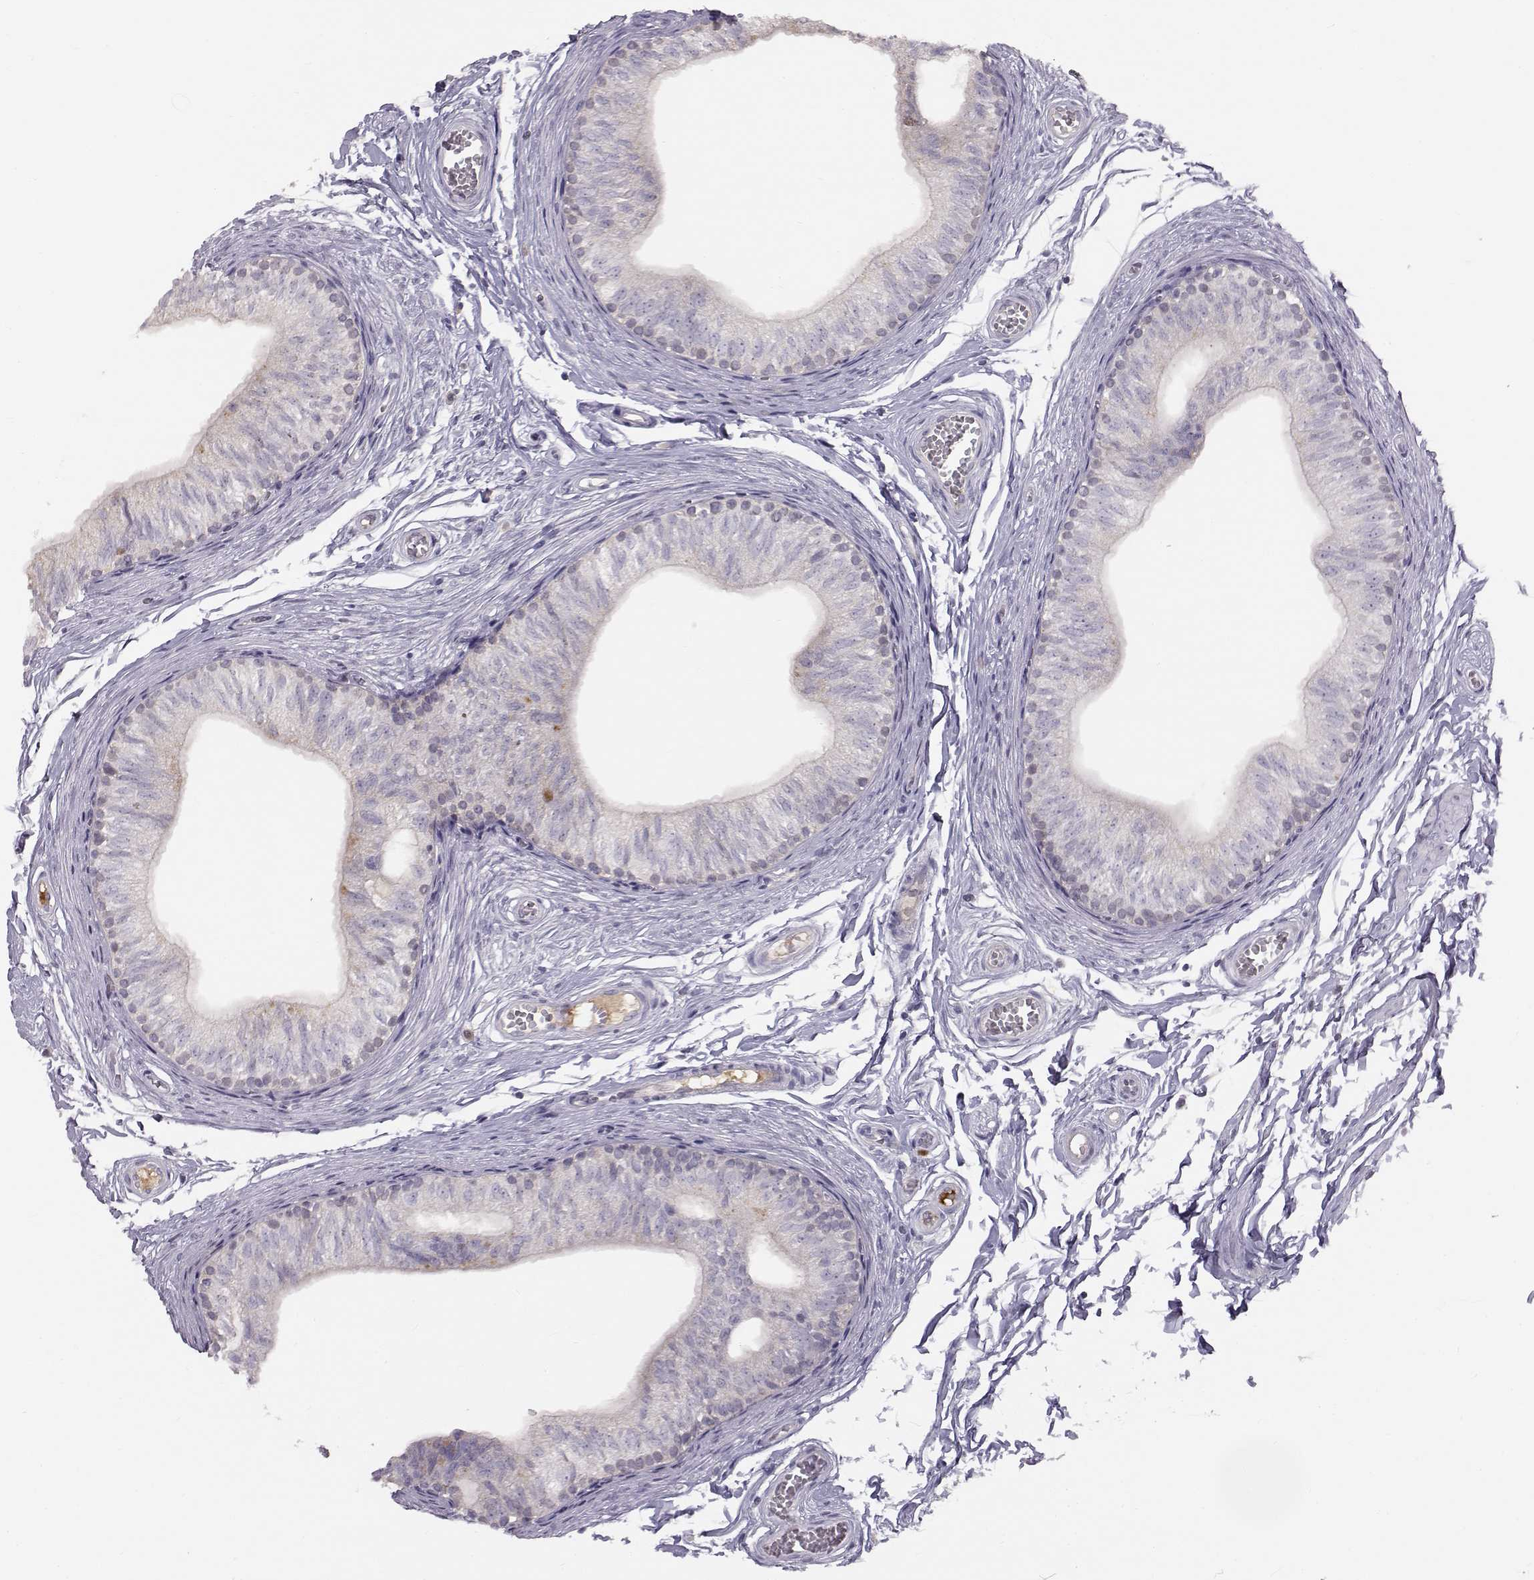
{"staining": {"intensity": "weak", "quantity": "<25%", "location": "cytoplasmic/membranous"}, "tissue": "epididymis", "cell_type": "Glandular cells", "image_type": "normal", "snomed": [{"axis": "morphology", "description": "Normal tissue, NOS"}, {"axis": "topography", "description": "Epididymis"}], "caption": "DAB (3,3'-diaminobenzidine) immunohistochemical staining of benign epididymis exhibits no significant positivity in glandular cells.", "gene": "ACSL6", "patient": {"sex": "male", "age": 22}}